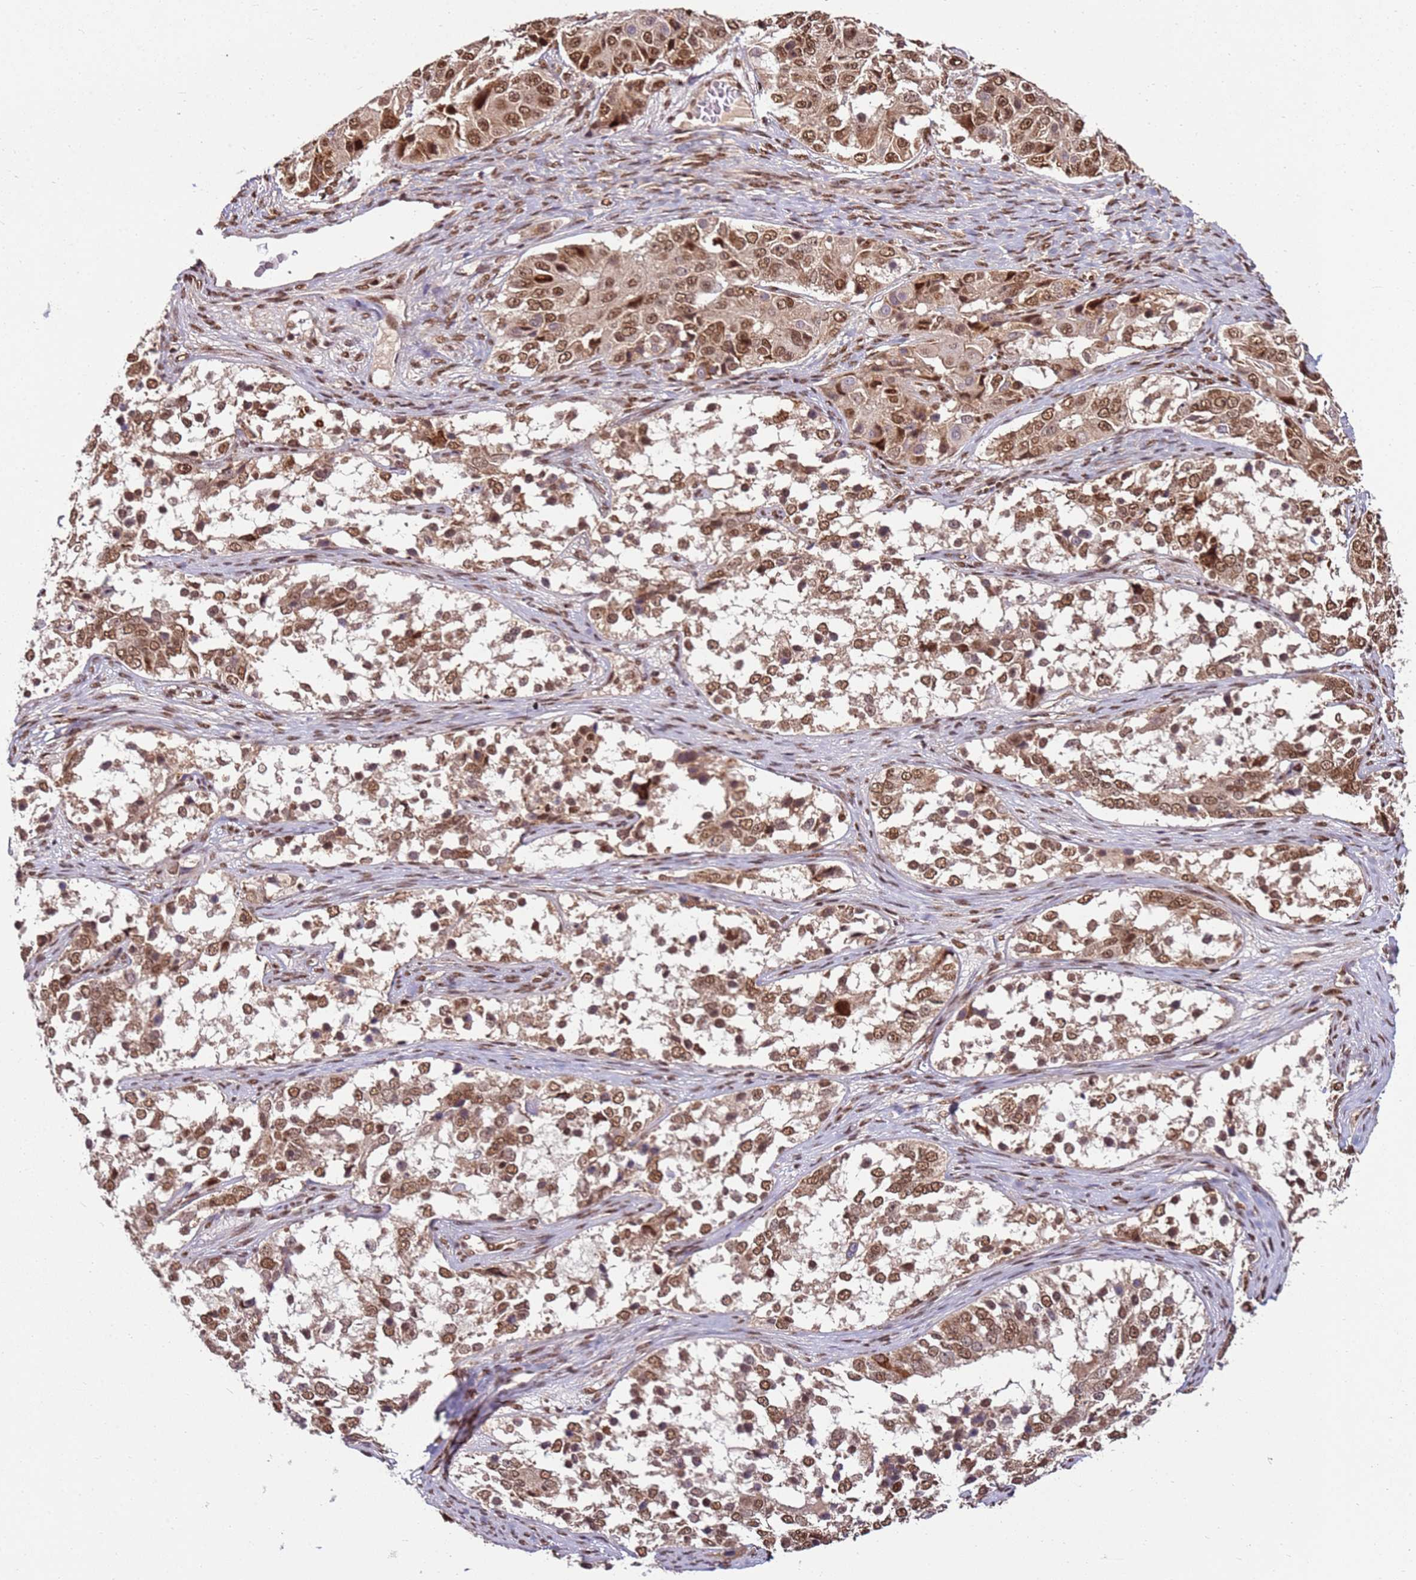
{"staining": {"intensity": "moderate", "quantity": ">75%", "location": "nuclear"}, "tissue": "ovarian cancer", "cell_type": "Tumor cells", "image_type": "cancer", "snomed": [{"axis": "morphology", "description": "Carcinoma, endometroid"}, {"axis": "topography", "description": "Ovary"}], "caption": "The image shows immunohistochemical staining of ovarian cancer. There is moderate nuclear staining is seen in about >75% of tumor cells.", "gene": "ZBTB12", "patient": {"sex": "female", "age": 51}}